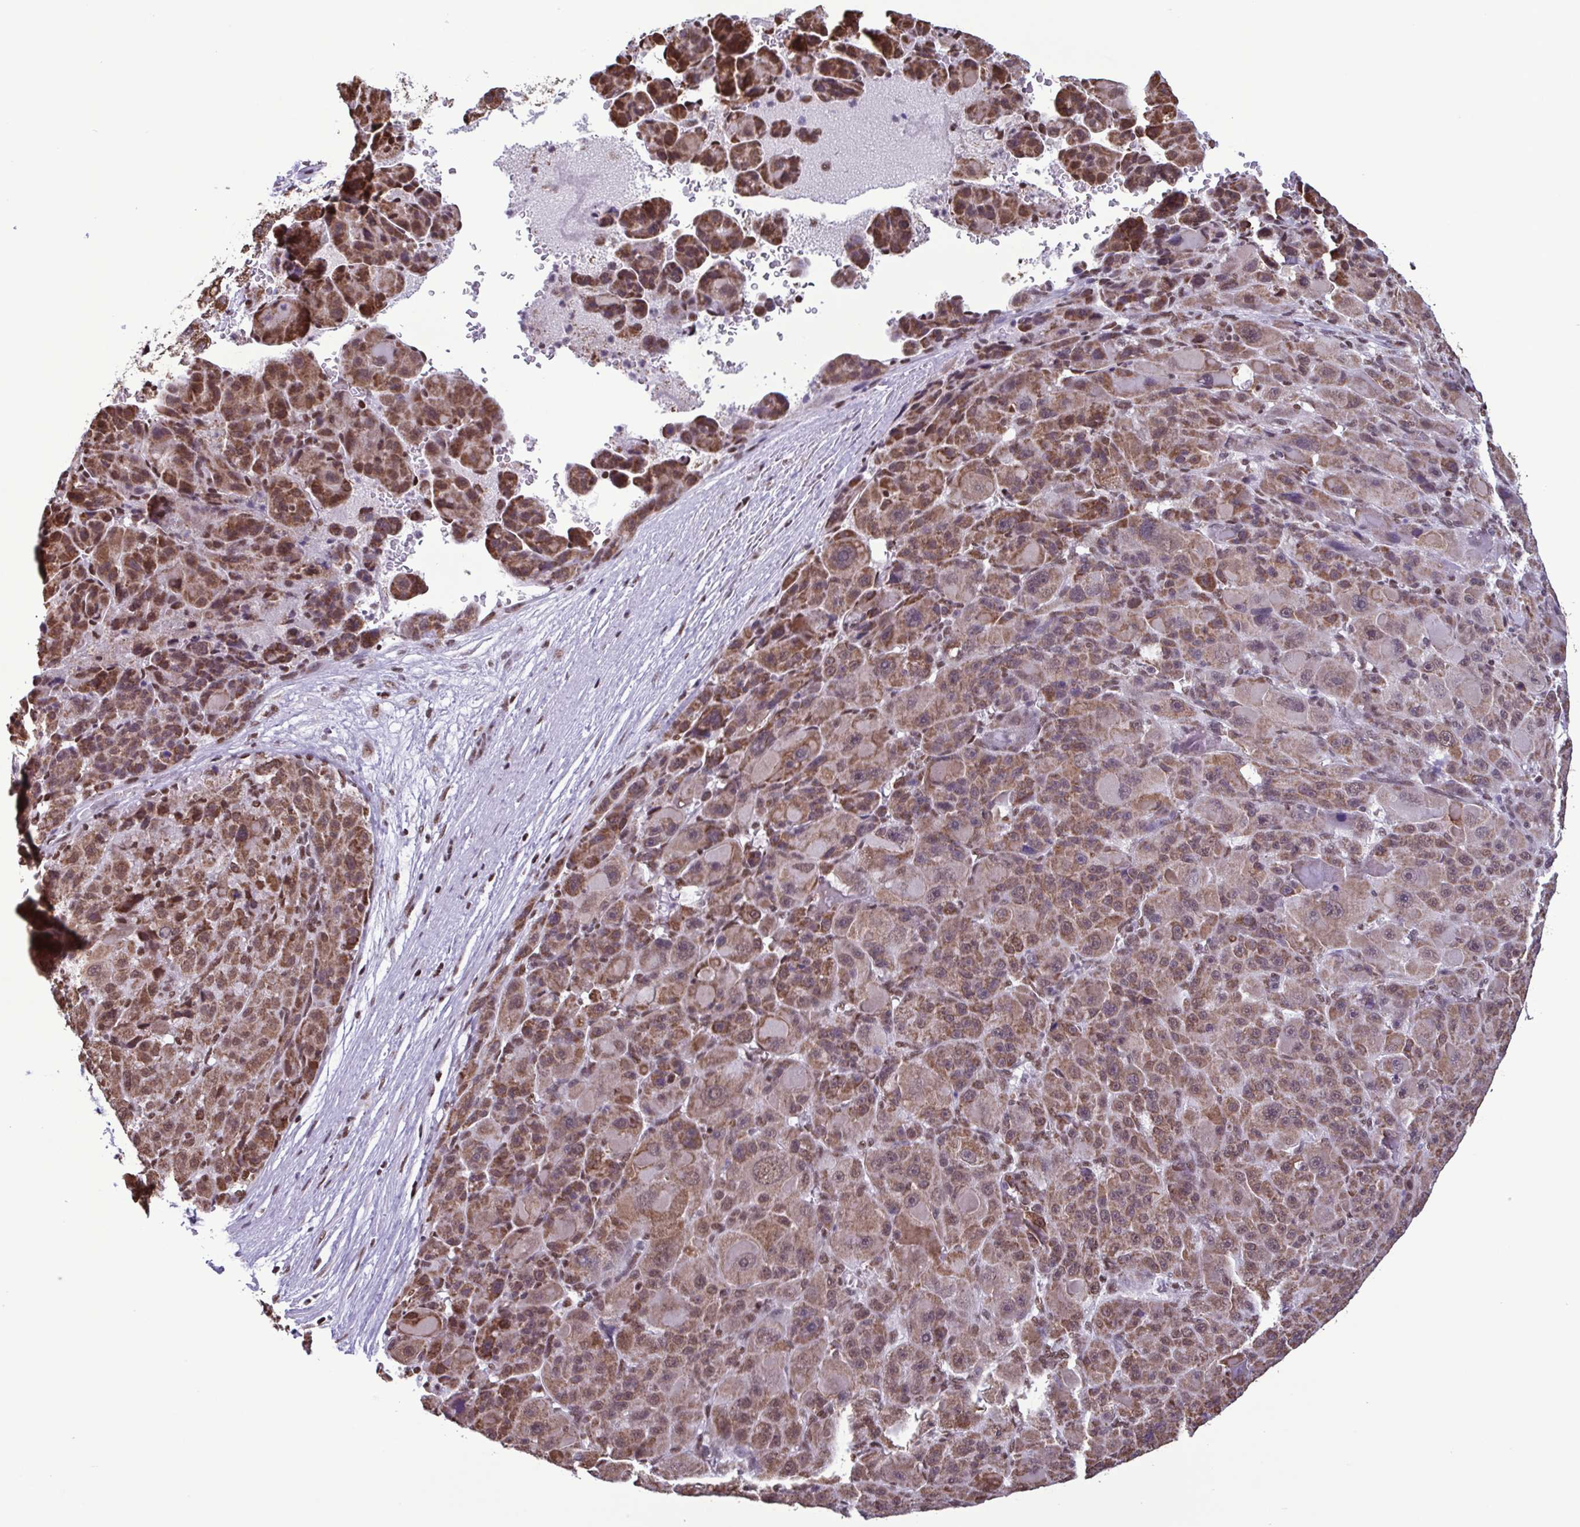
{"staining": {"intensity": "moderate", "quantity": ">75%", "location": "cytoplasmic/membranous"}, "tissue": "liver cancer", "cell_type": "Tumor cells", "image_type": "cancer", "snomed": [{"axis": "morphology", "description": "Carcinoma, Hepatocellular, NOS"}, {"axis": "topography", "description": "Liver"}], "caption": "Immunohistochemical staining of liver hepatocellular carcinoma shows medium levels of moderate cytoplasmic/membranous staining in about >75% of tumor cells. (DAB (3,3'-diaminobenzidine) IHC with brightfield microscopy, high magnification).", "gene": "TIMM21", "patient": {"sex": "male", "age": 76}}